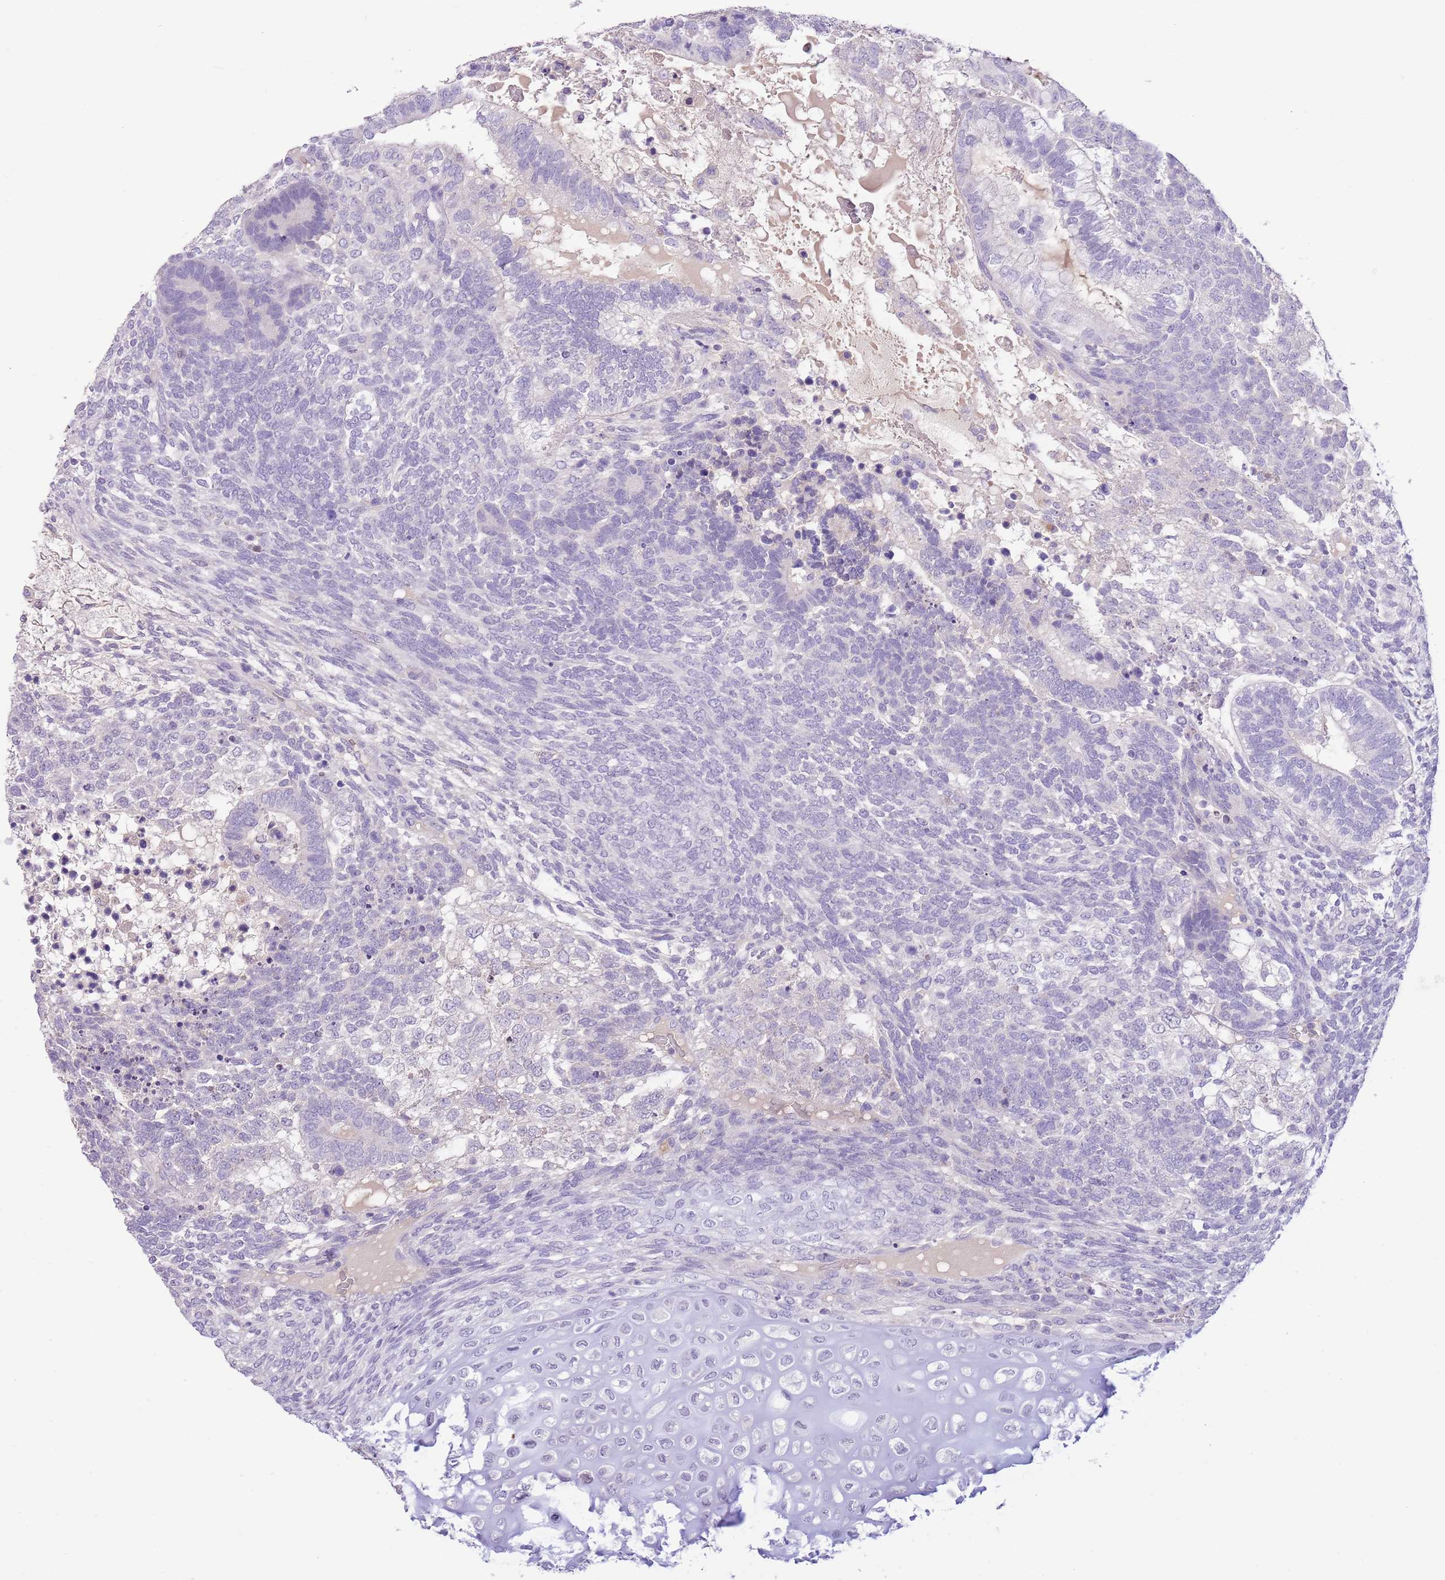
{"staining": {"intensity": "negative", "quantity": "none", "location": "none"}, "tissue": "testis cancer", "cell_type": "Tumor cells", "image_type": "cancer", "snomed": [{"axis": "morphology", "description": "Carcinoma, Embryonal, NOS"}, {"axis": "topography", "description": "Testis"}], "caption": "Immunohistochemical staining of testis embryonal carcinoma reveals no significant staining in tumor cells.", "gene": "TOX2", "patient": {"sex": "male", "age": 23}}